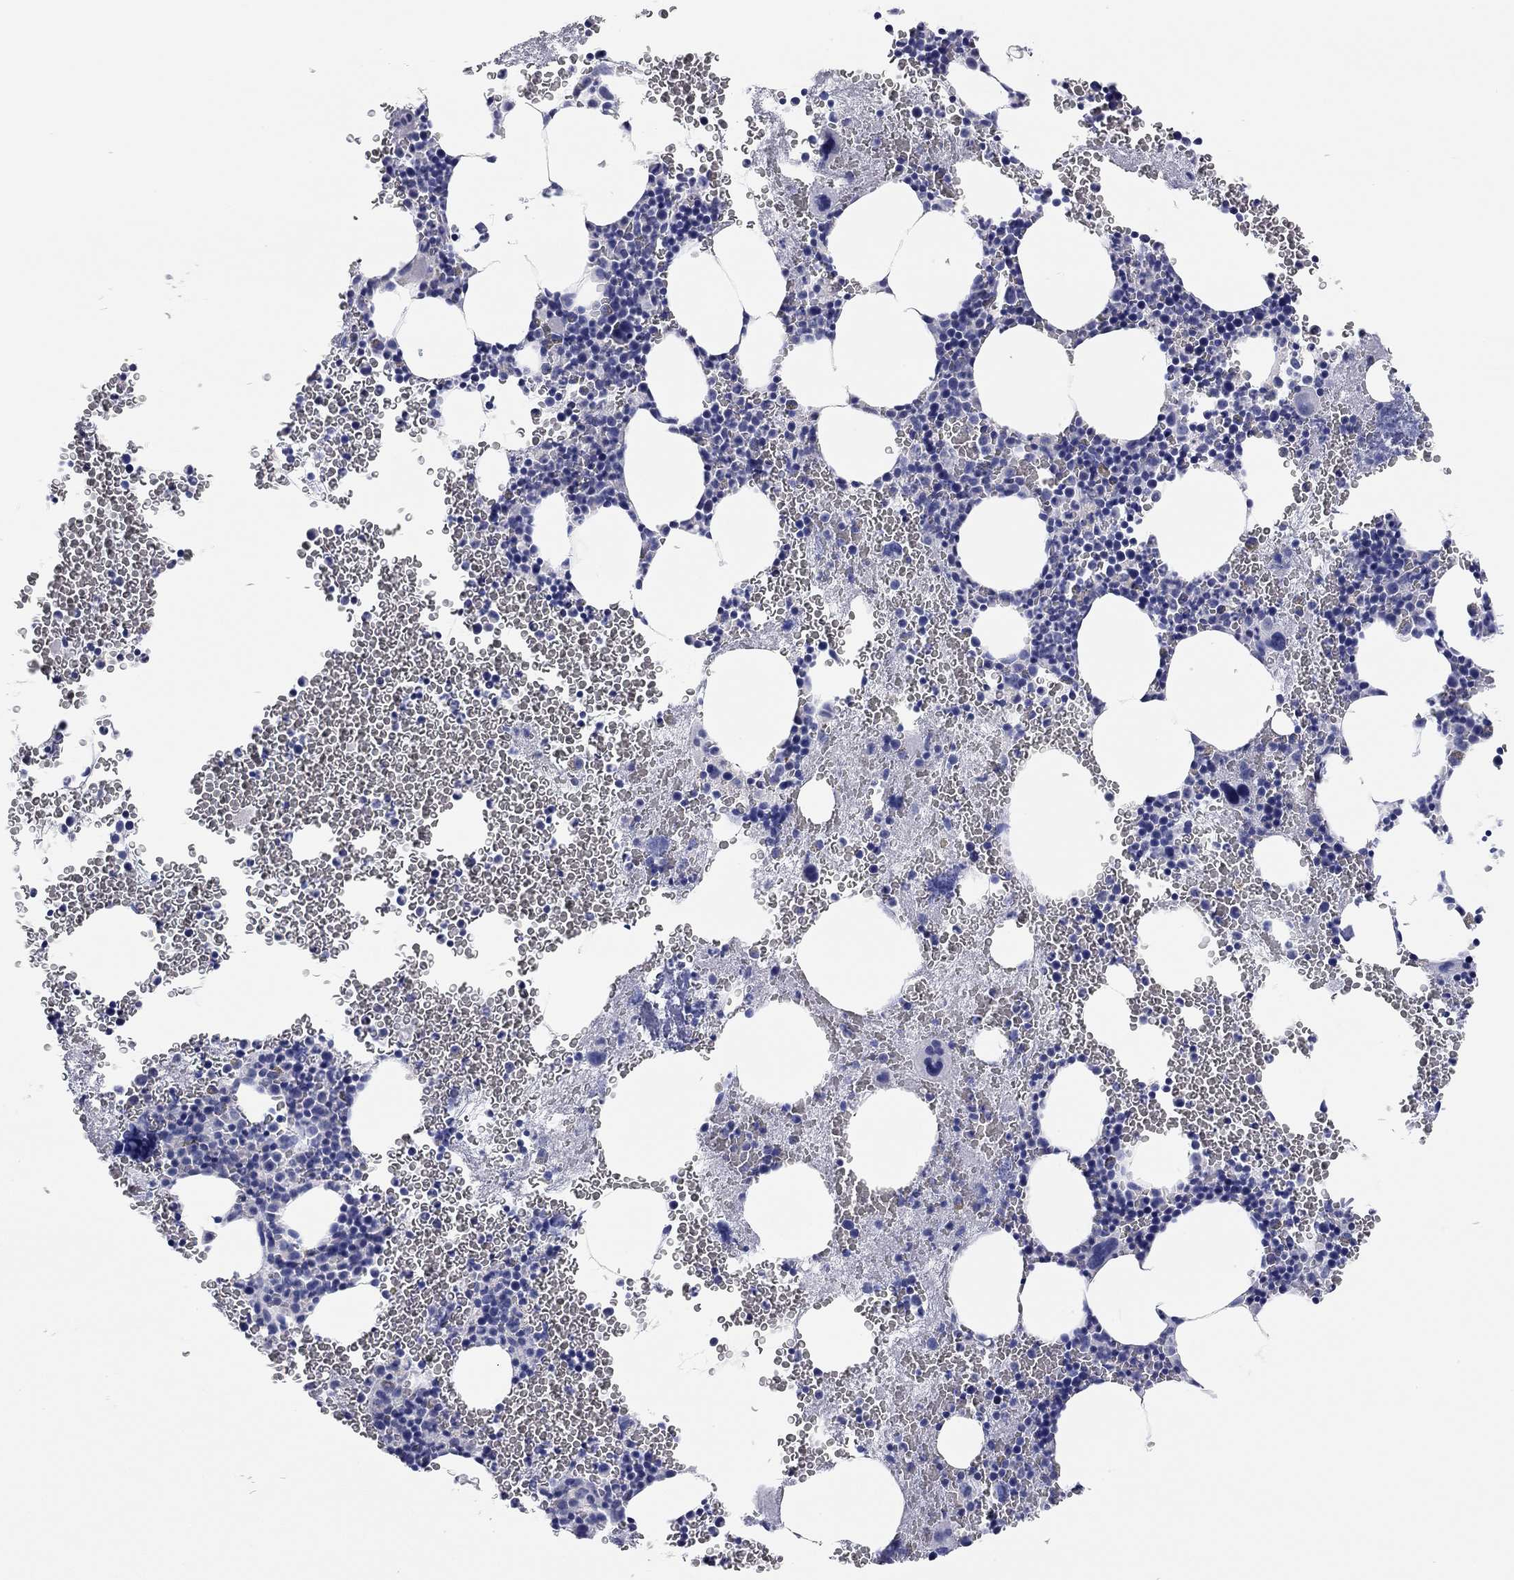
{"staining": {"intensity": "negative", "quantity": "none", "location": "none"}, "tissue": "bone marrow", "cell_type": "Hematopoietic cells", "image_type": "normal", "snomed": [{"axis": "morphology", "description": "Normal tissue, NOS"}, {"axis": "topography", "description": "Bone marrow"}], "caption": "This histopathology image is of normal bone marrow stained with IHC to label a protein in brown with the nuclei are counter-stained blue. There is no staining in hematopoietic cells. The staining was performed using DAB to visualize the protein expression in brown, while the nuclei were stained in blue with hematoxylin (Magnification: 20x).", "gene": "ENSG00000269035", "patient": {"sex": "male", "age": 50}}